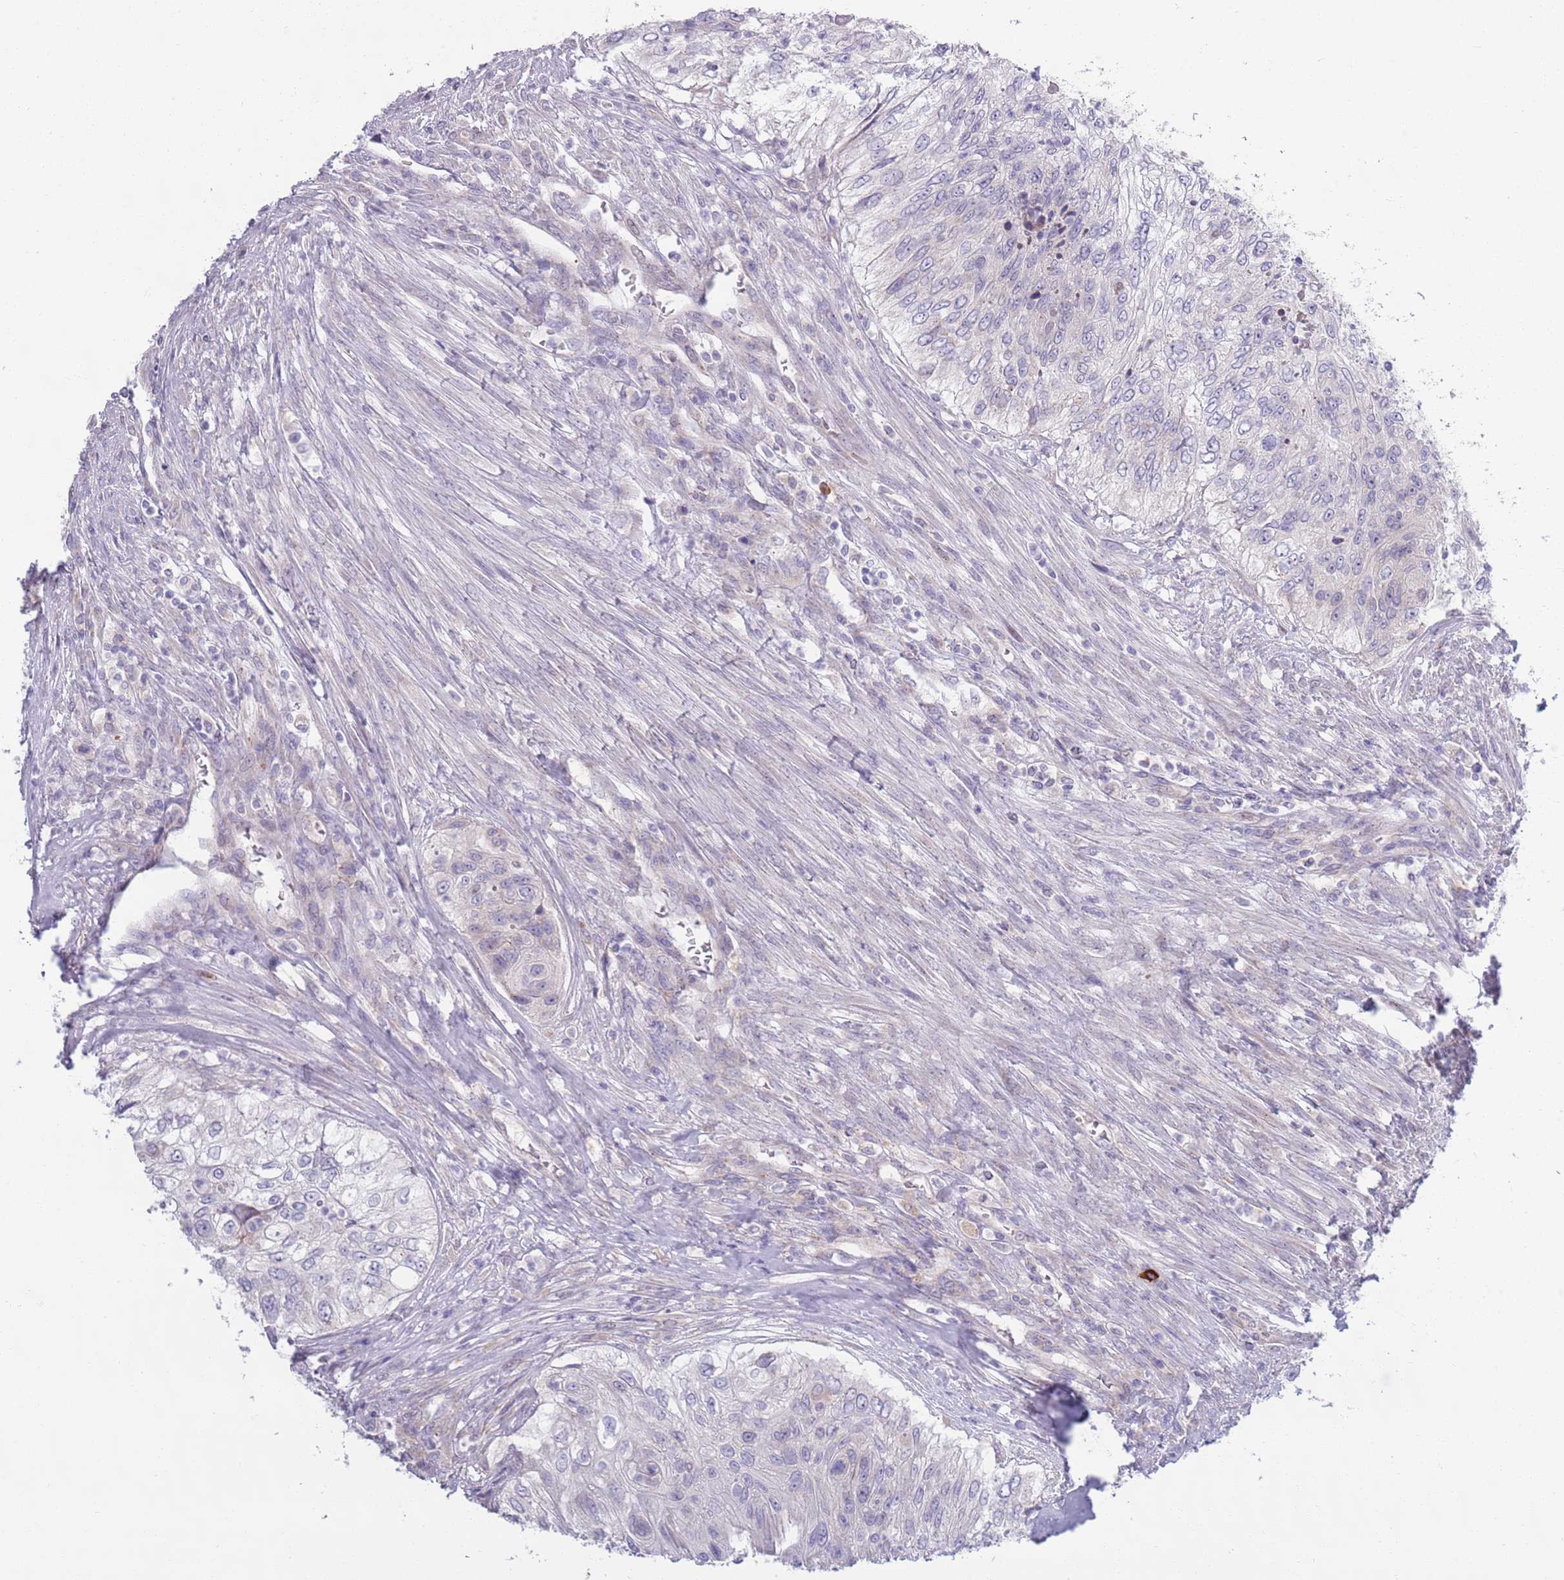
{"staining": {"intensity": "negative", "quantity": "none", "location": "none"}, "tissue": "urothelial cancer", "cell_type": "Tumor cells", "image_type": "cancer", "snomed": [{"axis": "morphology", "description": "Urothelial carcinoma, High grade"}, {"axis": "topography", "description": "Urinary bladder"}], "caption": "This is an immunohistochemistry histopathology image of urothelial carcinoma (high-grade). There is no staining in tumor cells.", "gene": "LTB", "patient": {"sex": "female", "age": 60}}